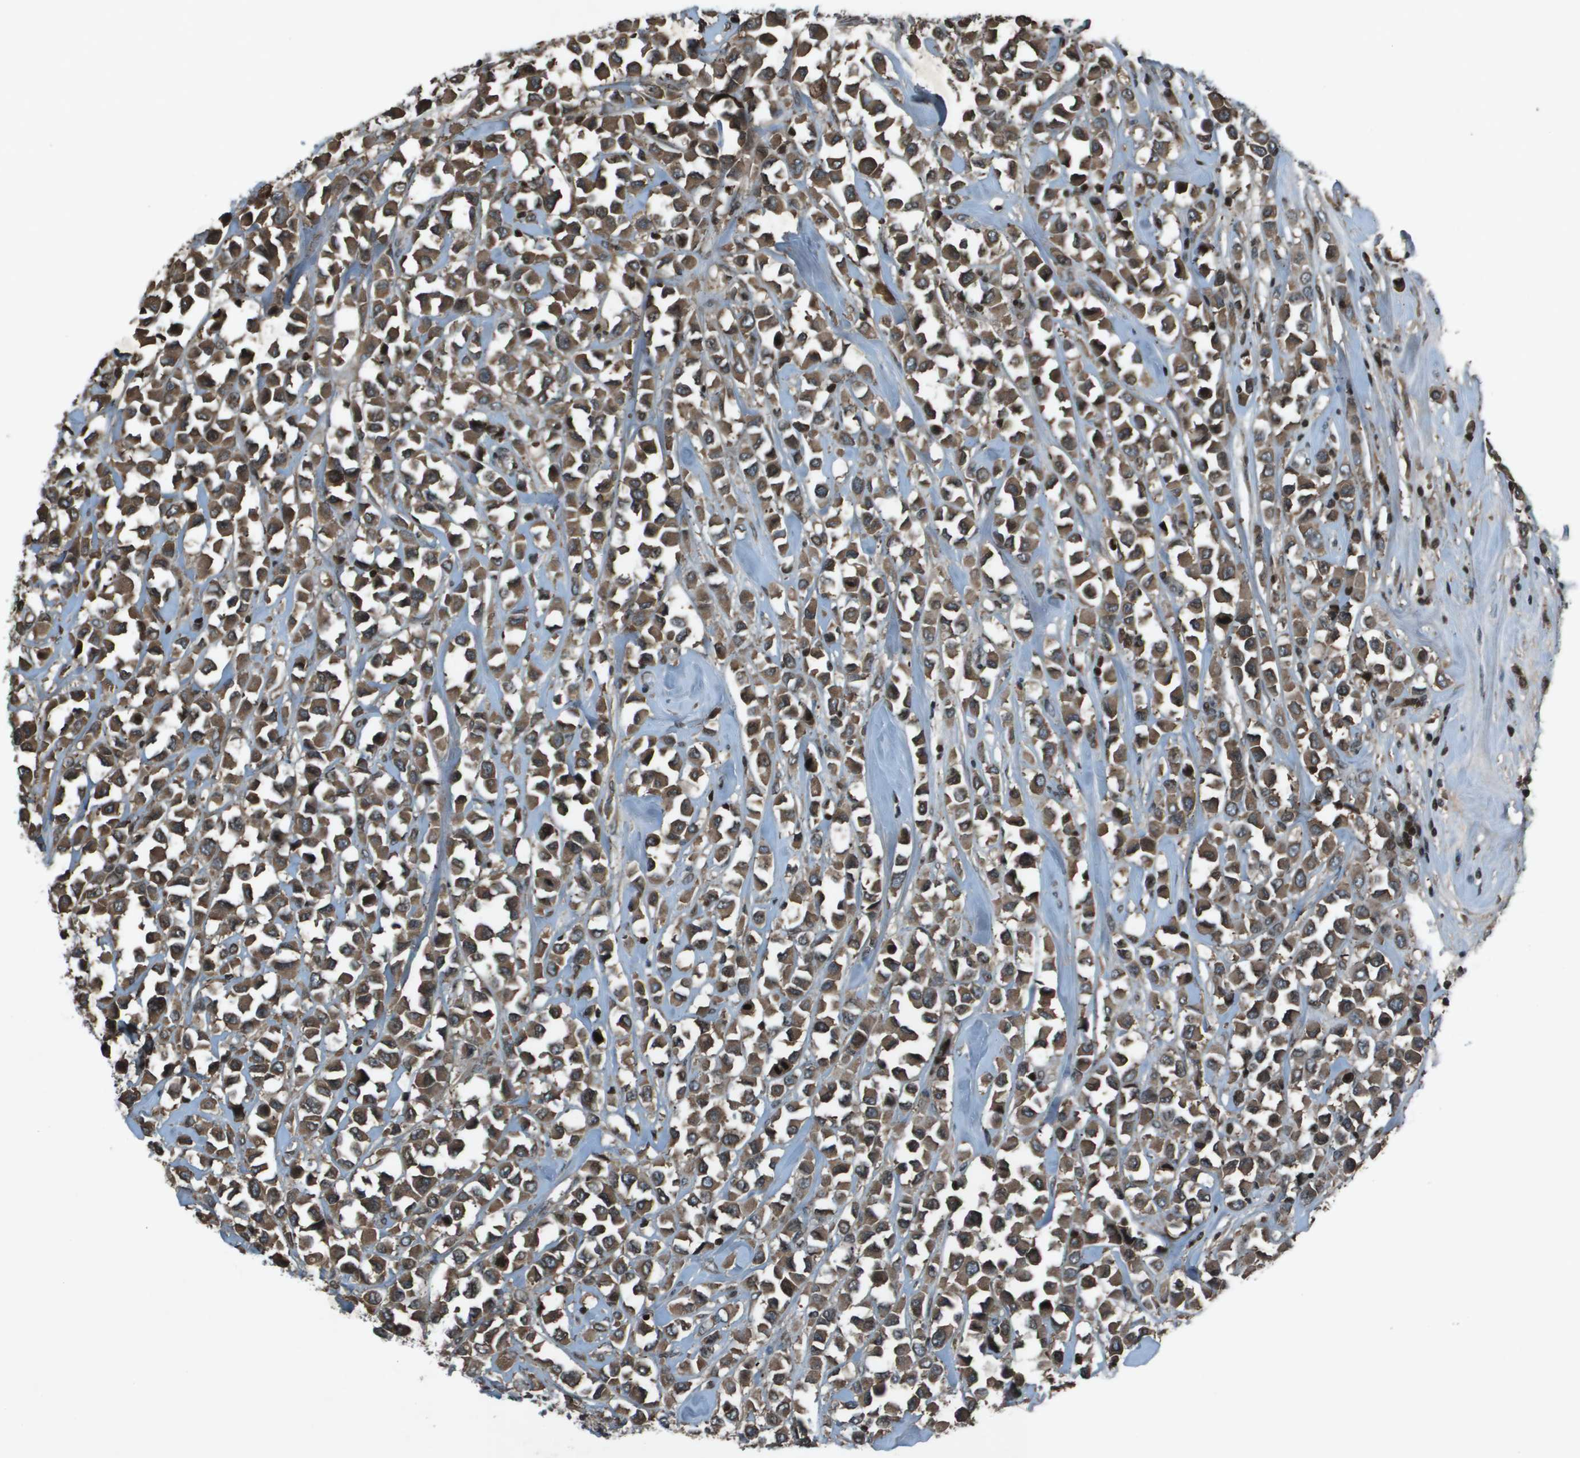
{"staining": {"intensity": "moderate", "quantity": ">75%", "location": "cytoplasmic/membranous"}, "tissue": "breast cancer", "cell_type": "Tumor cells", "image_type": "cancer", "snomed": [{"axis": "morphology", "description": "Duct carcinoma"}, {"axis": "topography", "description": "Breast"}], "caption": "Intraductal carcinoma (breast) was stained to show a protein in brown. There is medium levels of moderate cytoplasmic/membranous expression in approximately >75% of tumor cells.", "gene": "CXCL12", "patient": {"sex": "female", "age": 61}}